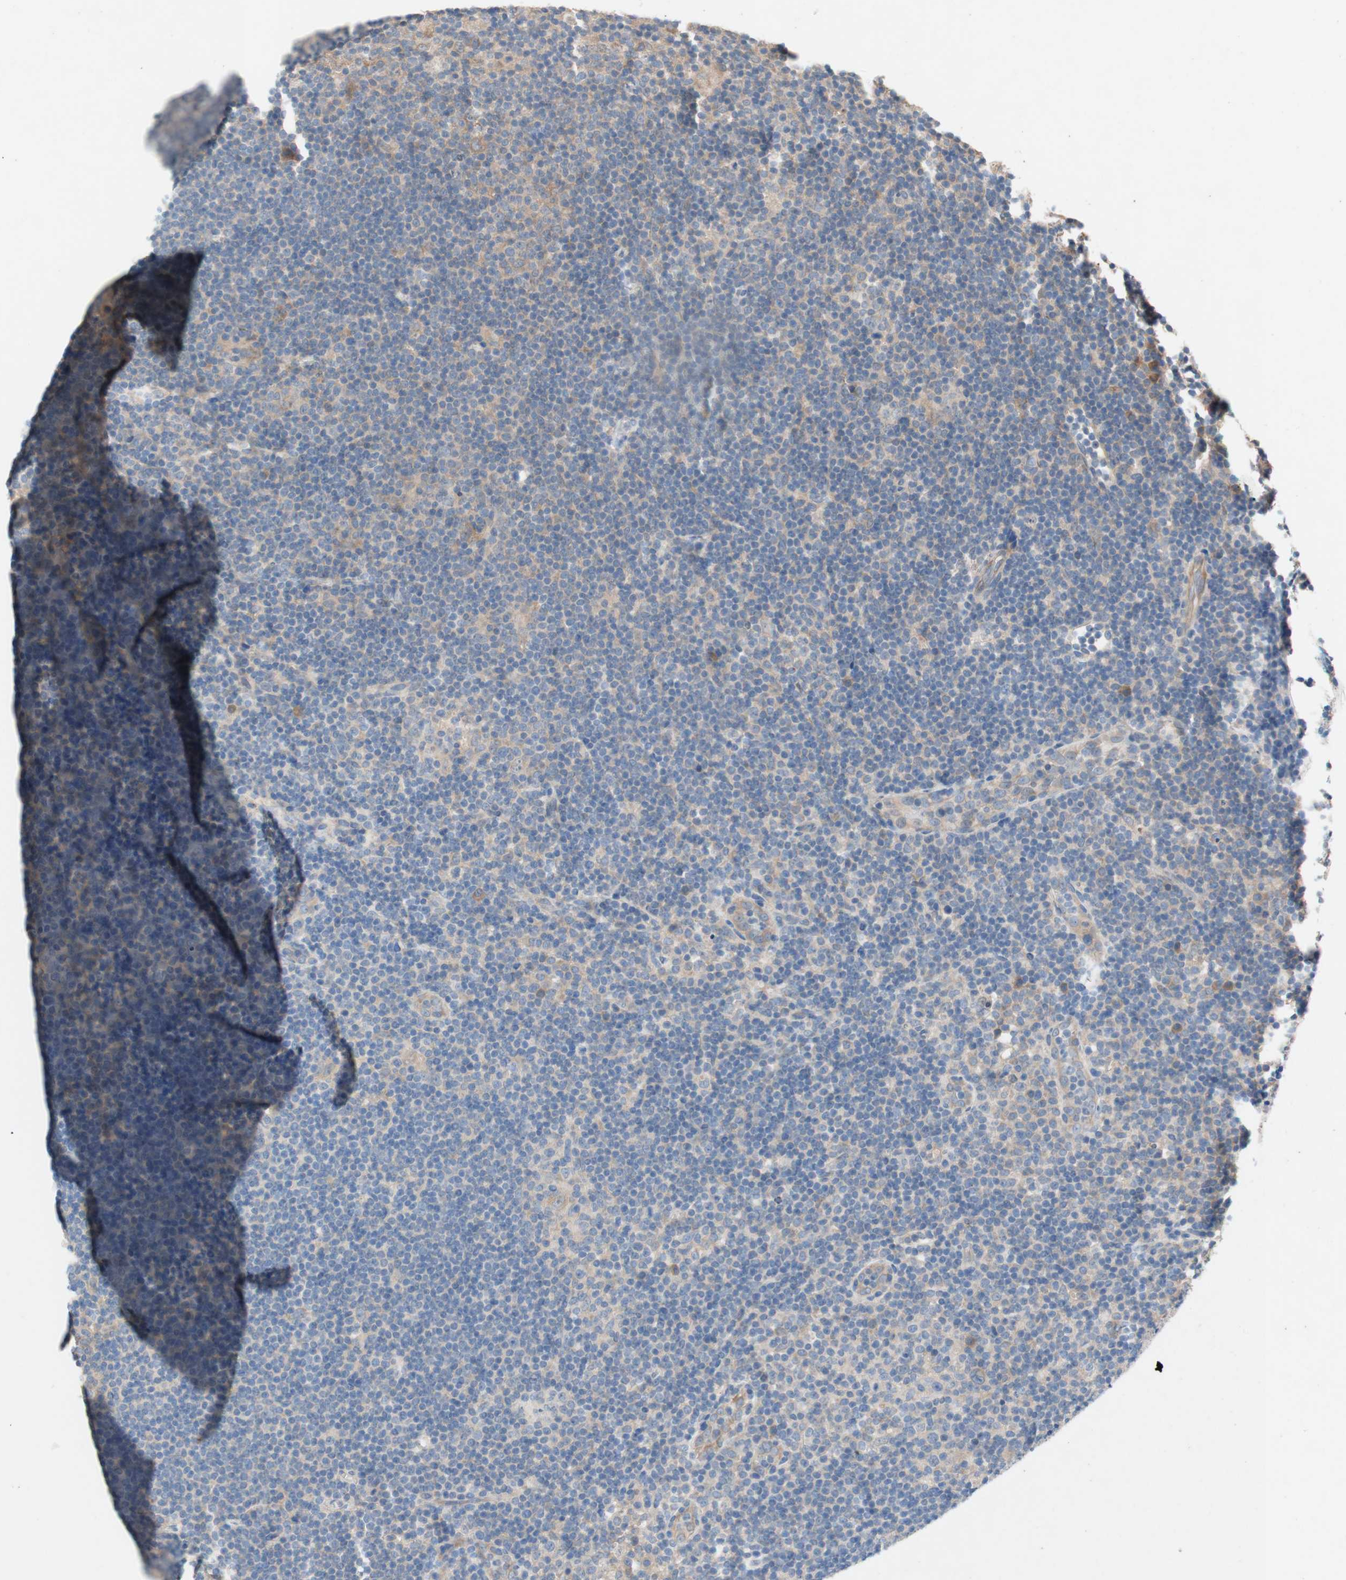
{"staining": {"intensity": "moderate", "quantity": ">75%", "location": "cytoplasmic/membranous"}, "tissue": "lymphoma", "cell_type": "Tumor cells", "image_type": "cancer", "snomed": [{"axis": "morphology", "description": "Hodgkin's disease, NOS"}, {"axis": "topography", "description": "Lymph node"}], "caption": "Immunohistochemical staining of human Hodgkin's disease shows medium levels of moderate cytoplasmic/membranous positivity in about >75% of tumor cells.", "gene": "NCLN", "patient": {"sex": "female", "age": 57}}